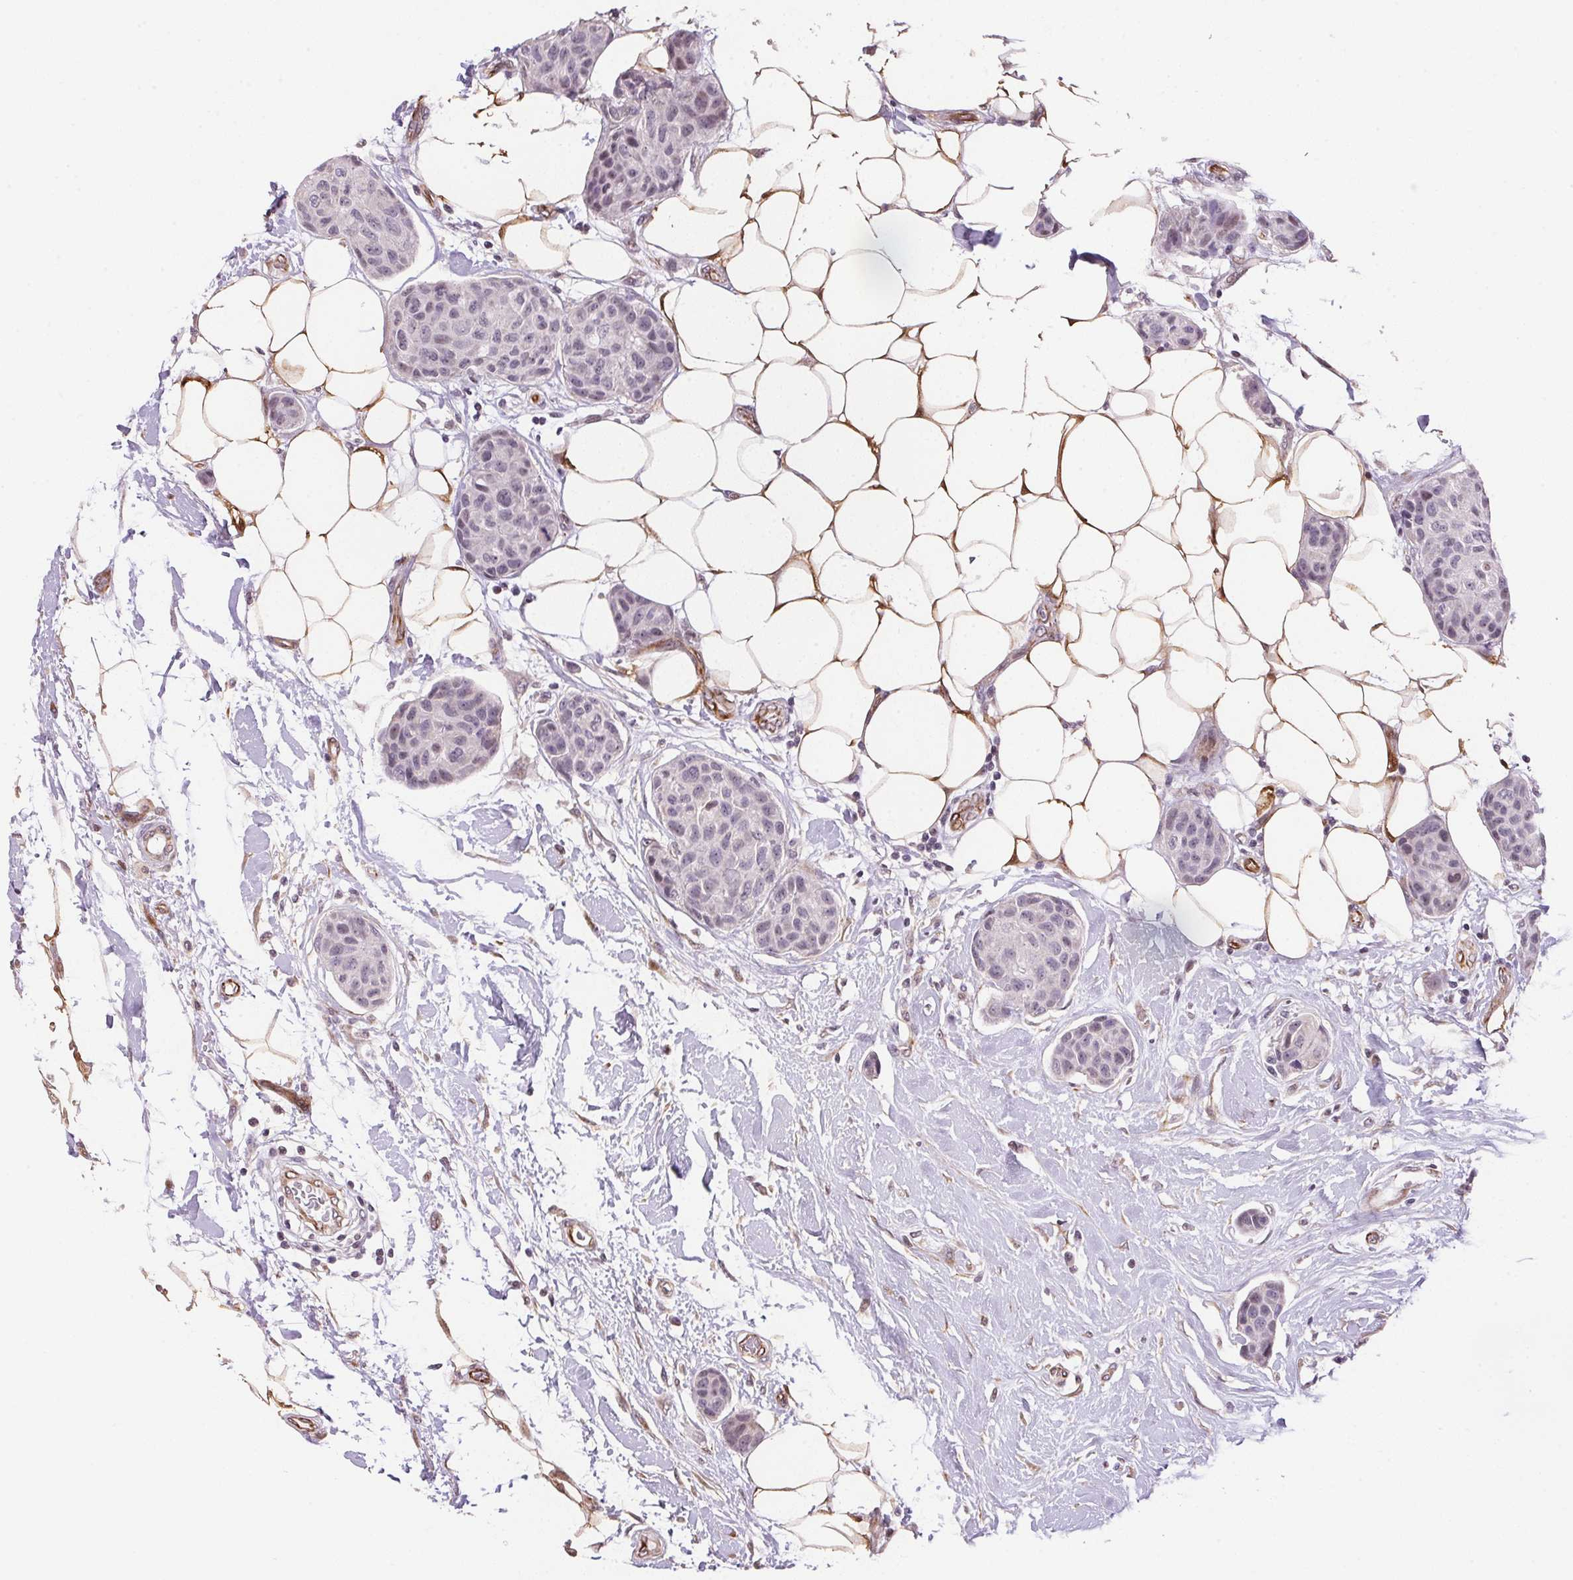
{"staining": {"intensity": "negative", "quantity": "none", "location": "none"}, "tissue": "breast cancer", "cell_type": "Tumor cells", "image_type": "cancer", "snomed": [{"axis": "morphology", "description": "Duct carcinoma"}, {"axis": "topography", "description": "Breast"}, {"axis": "topography", "description": "Lymph node"}], "caption": "Immunohistochemistry (IHC) micrograph of human infiltrating ductal carcinoma (breast) stained for a protein (brown), which displays no staining in tumor cells. Nuclei are stained in blue.", "gene": "GYG2", "patient": {"sex": "female", "age": 80}}